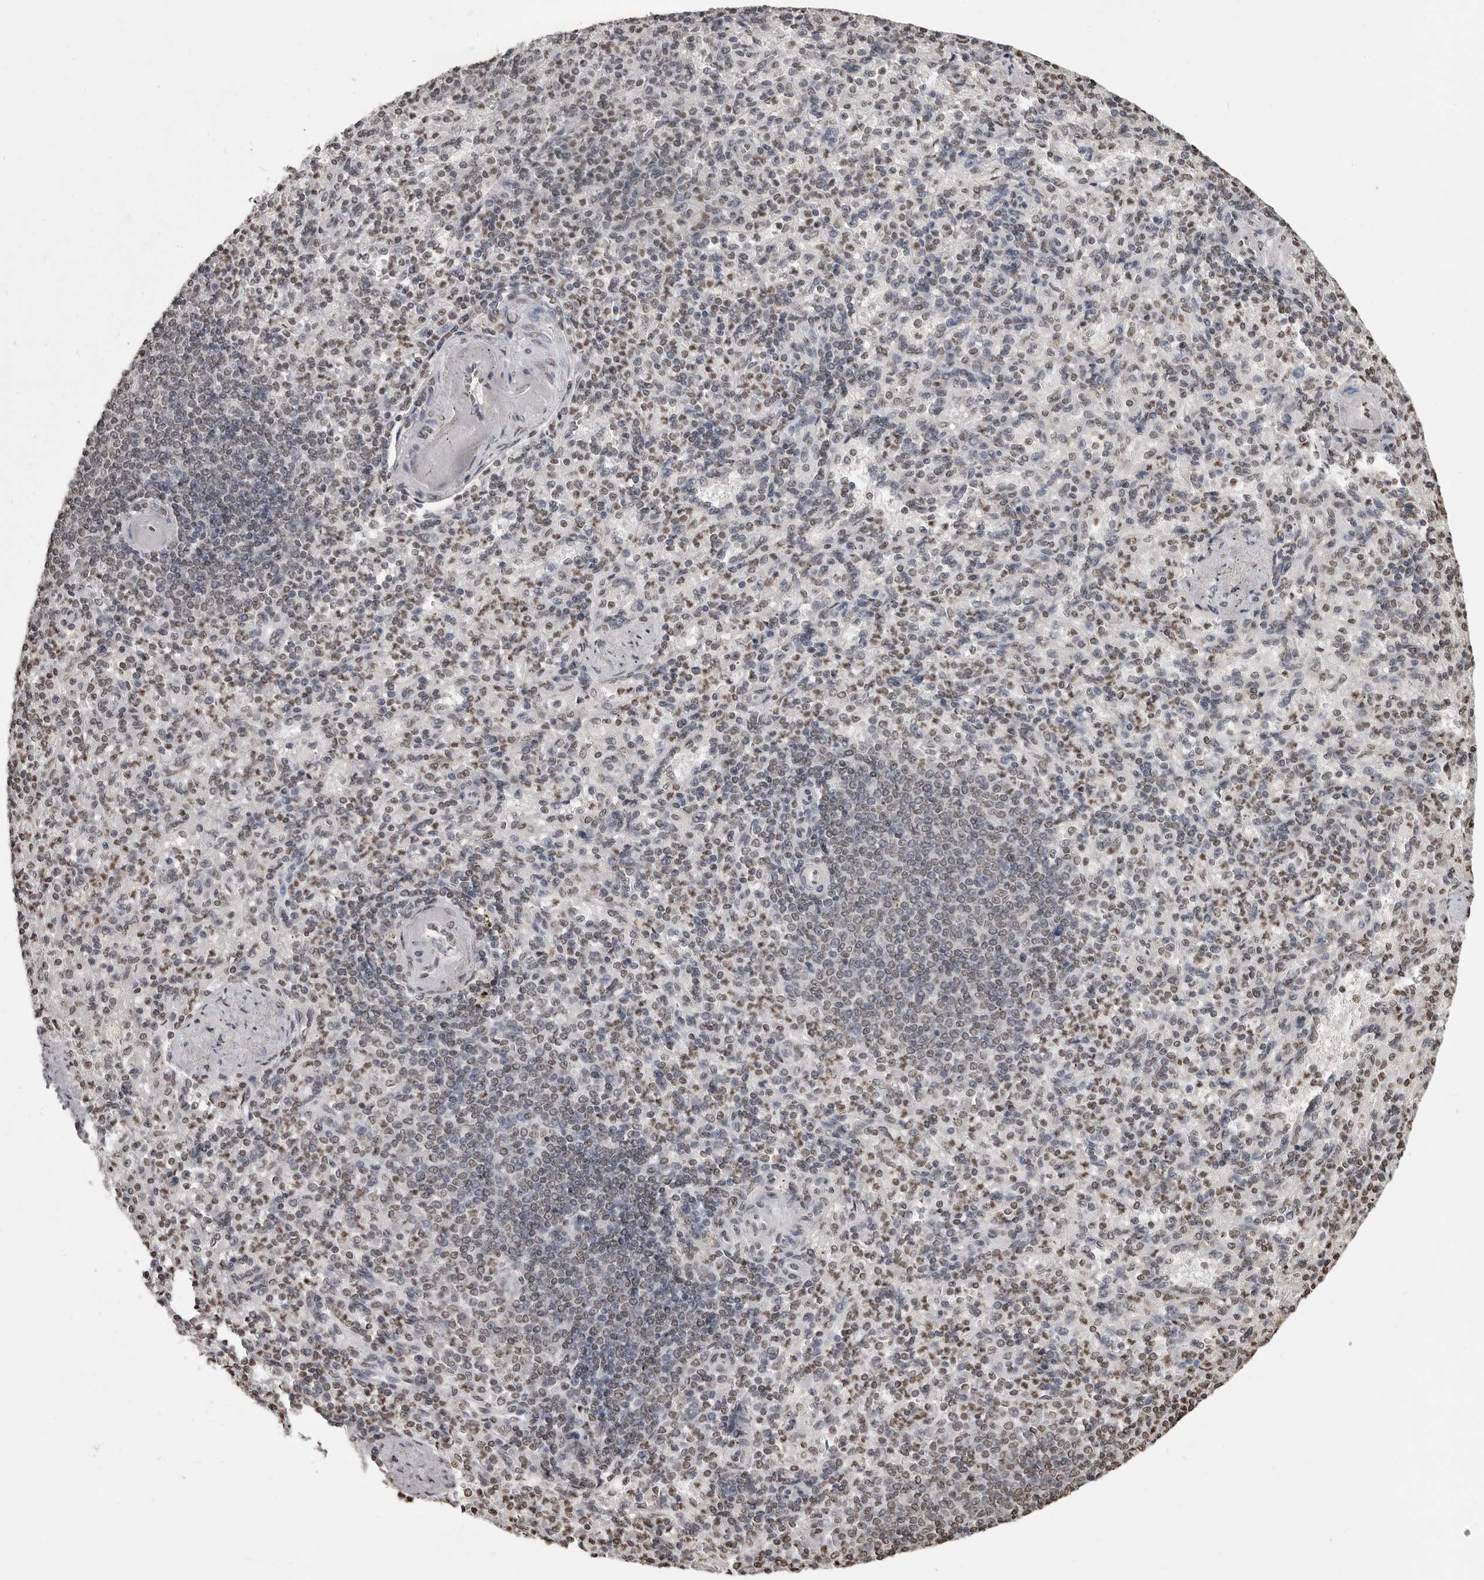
{"staining": {"intensity": "weak", "quantity": "<25%", "location": "nuclear"}, "tissue": "spleen", "cell_type": "Cells in red pulp", "image_type": "normal", "snomed": [{"axis": "morphology", "description": "Normal tissue, NOS"}, {"axis": "topography", "description": "Spleen"}], "caption": "Cells in red pulp are negative for brown protein staining in normal spleen. (Stains: DAB immunohistochemistry with hematoxylin counter stain, Microscopy: brightfield microscopy at high magnification).", "gene": "WDR45", "patient": {"sex": "female", "age": 74}}